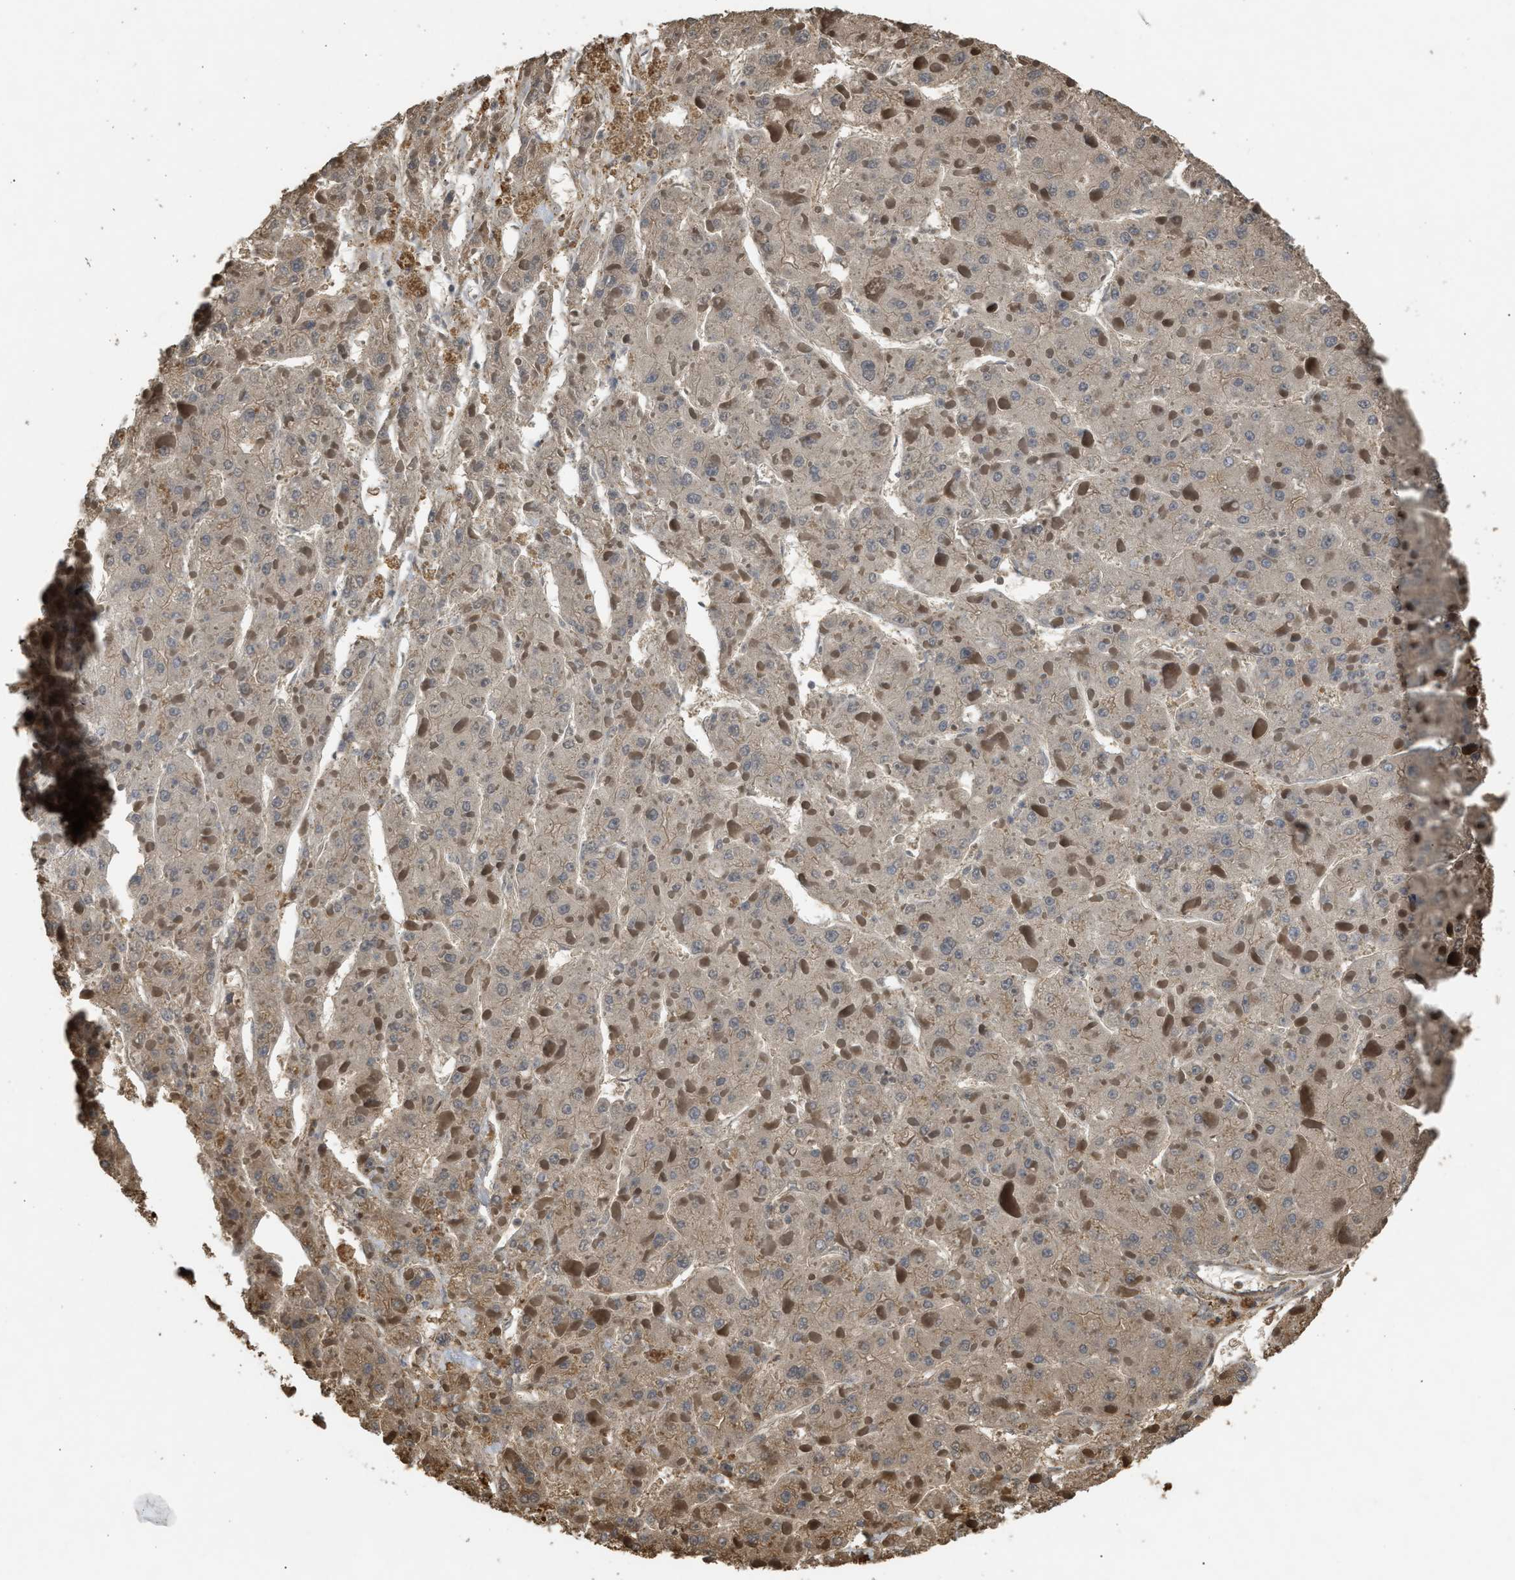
{"staining": {"intensity": "weak", "quantity": ">75%", "location": "cytoplasmic/membranous"}, "tissue": "liver cancer", "cell_type": "Tumor cells", "image_type": "cancer", "snomed": [{"axis": "morphology", "description": "Carcinoma, Hepatocellular, NOS"}, {"axis": "topography", "description": "Liver"}], "caption": "An immunohistochemistry (IHC) image of tumor tissue is shown. Protein staining in brown labels weak cytoplasmic/membranous positivity in liver cancer (hepatocellular carcinoma) within tumor cells.", "gene": "ARHGDIA", "patient": {"sex": "female", "age": 73}}